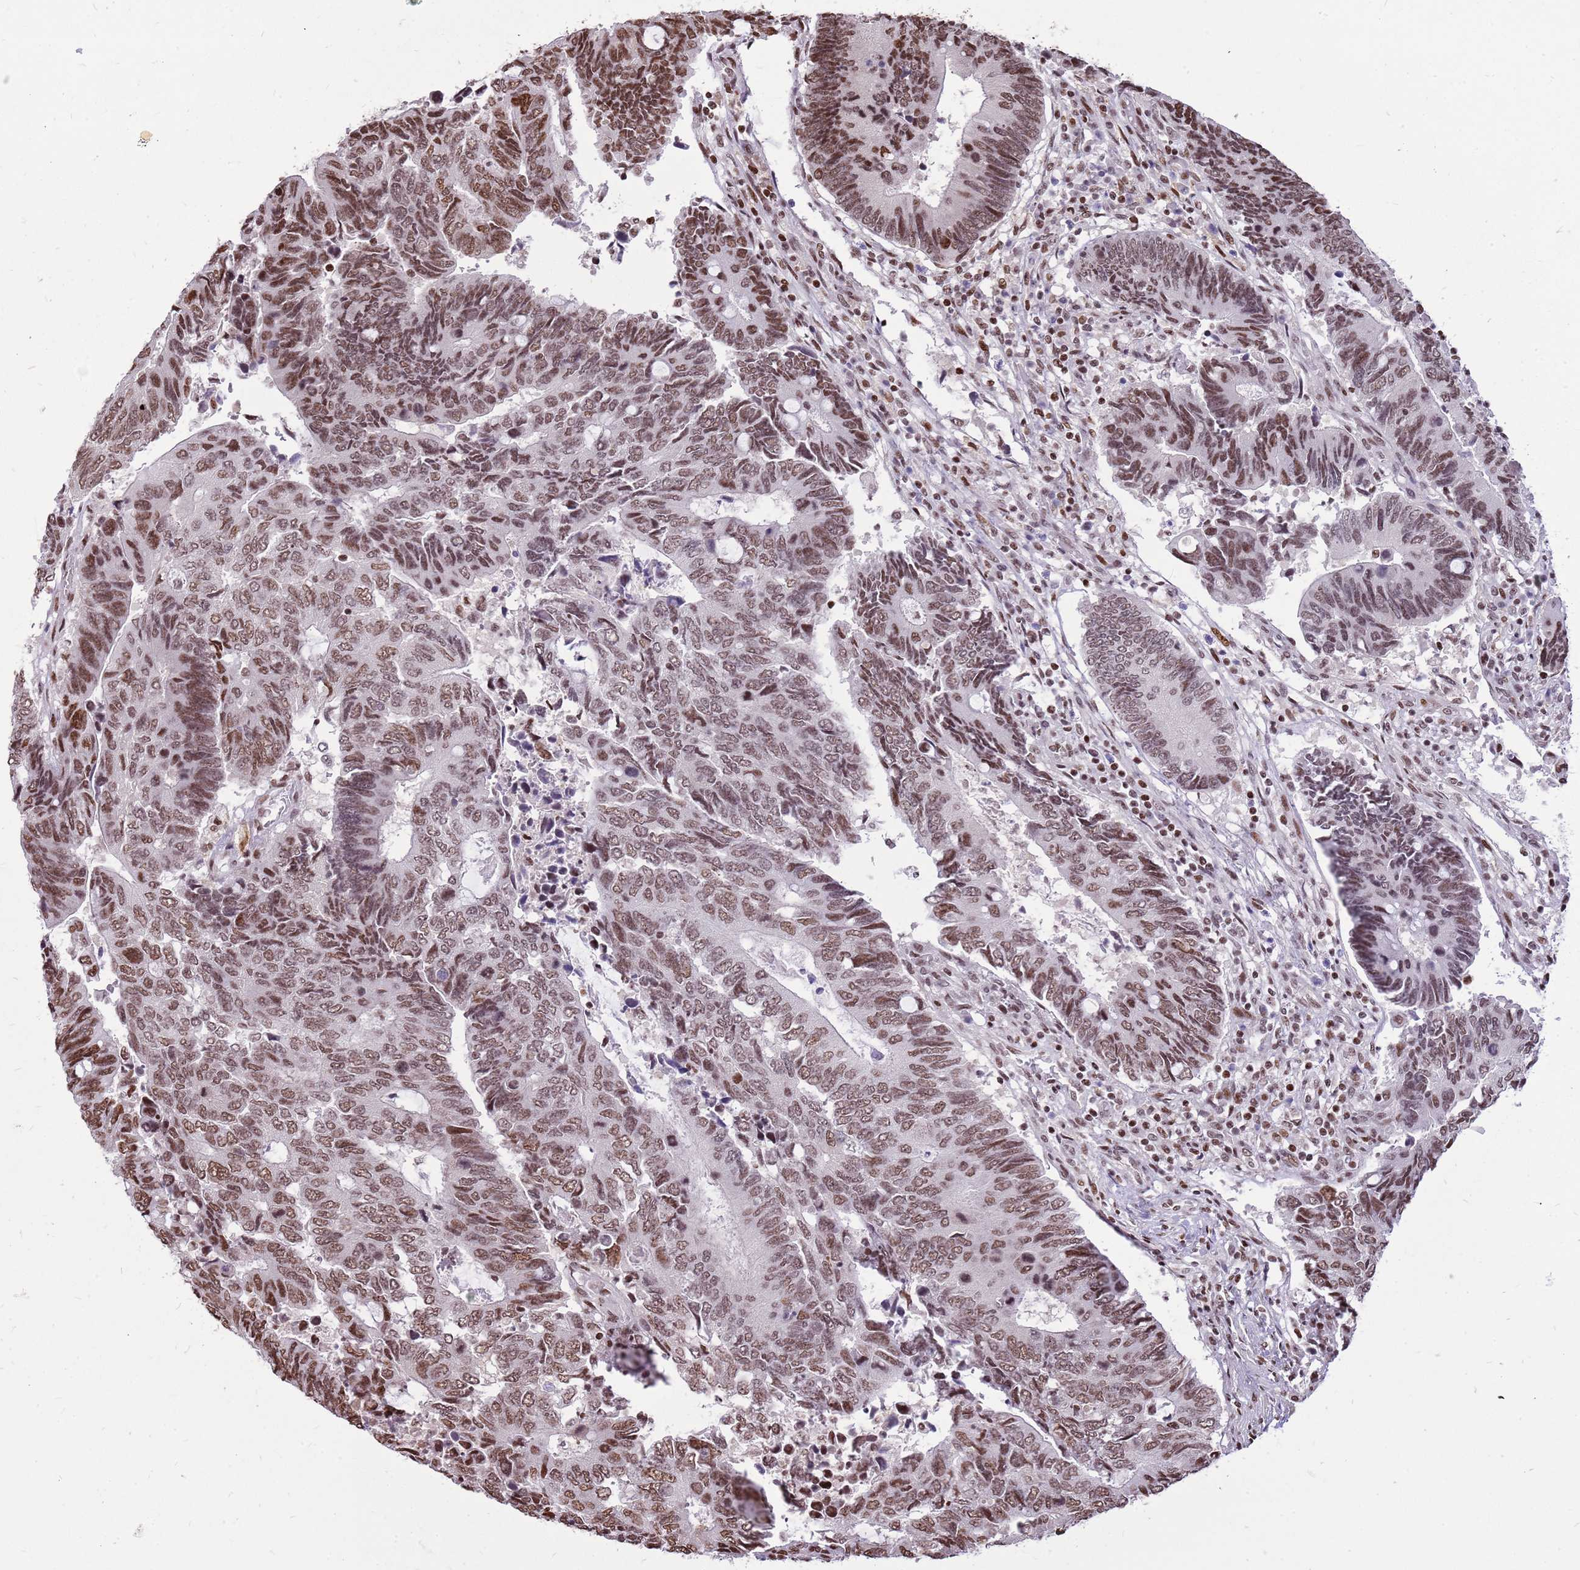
{"staining": {"intensity": "moderate", "quantity": ">75%", "location": "nuclear"}, "tissue": "colorectal cancer", "cell_type": "Tumor cells", "image_type": "cancer", "snomed": [{"axis": "morphology", "description": "Adenocarcinoma, NOS"}, {"axis": "topography", "description": "Colon"}], "caption": "Moderate nuclear positivity for a protein is identified in approximately >75% of tumor cells of colorectal adenocarcinoma using immunohistochemistry.", "gene": "WASHC4", "patient": {"sex": "male", "age": 87}}